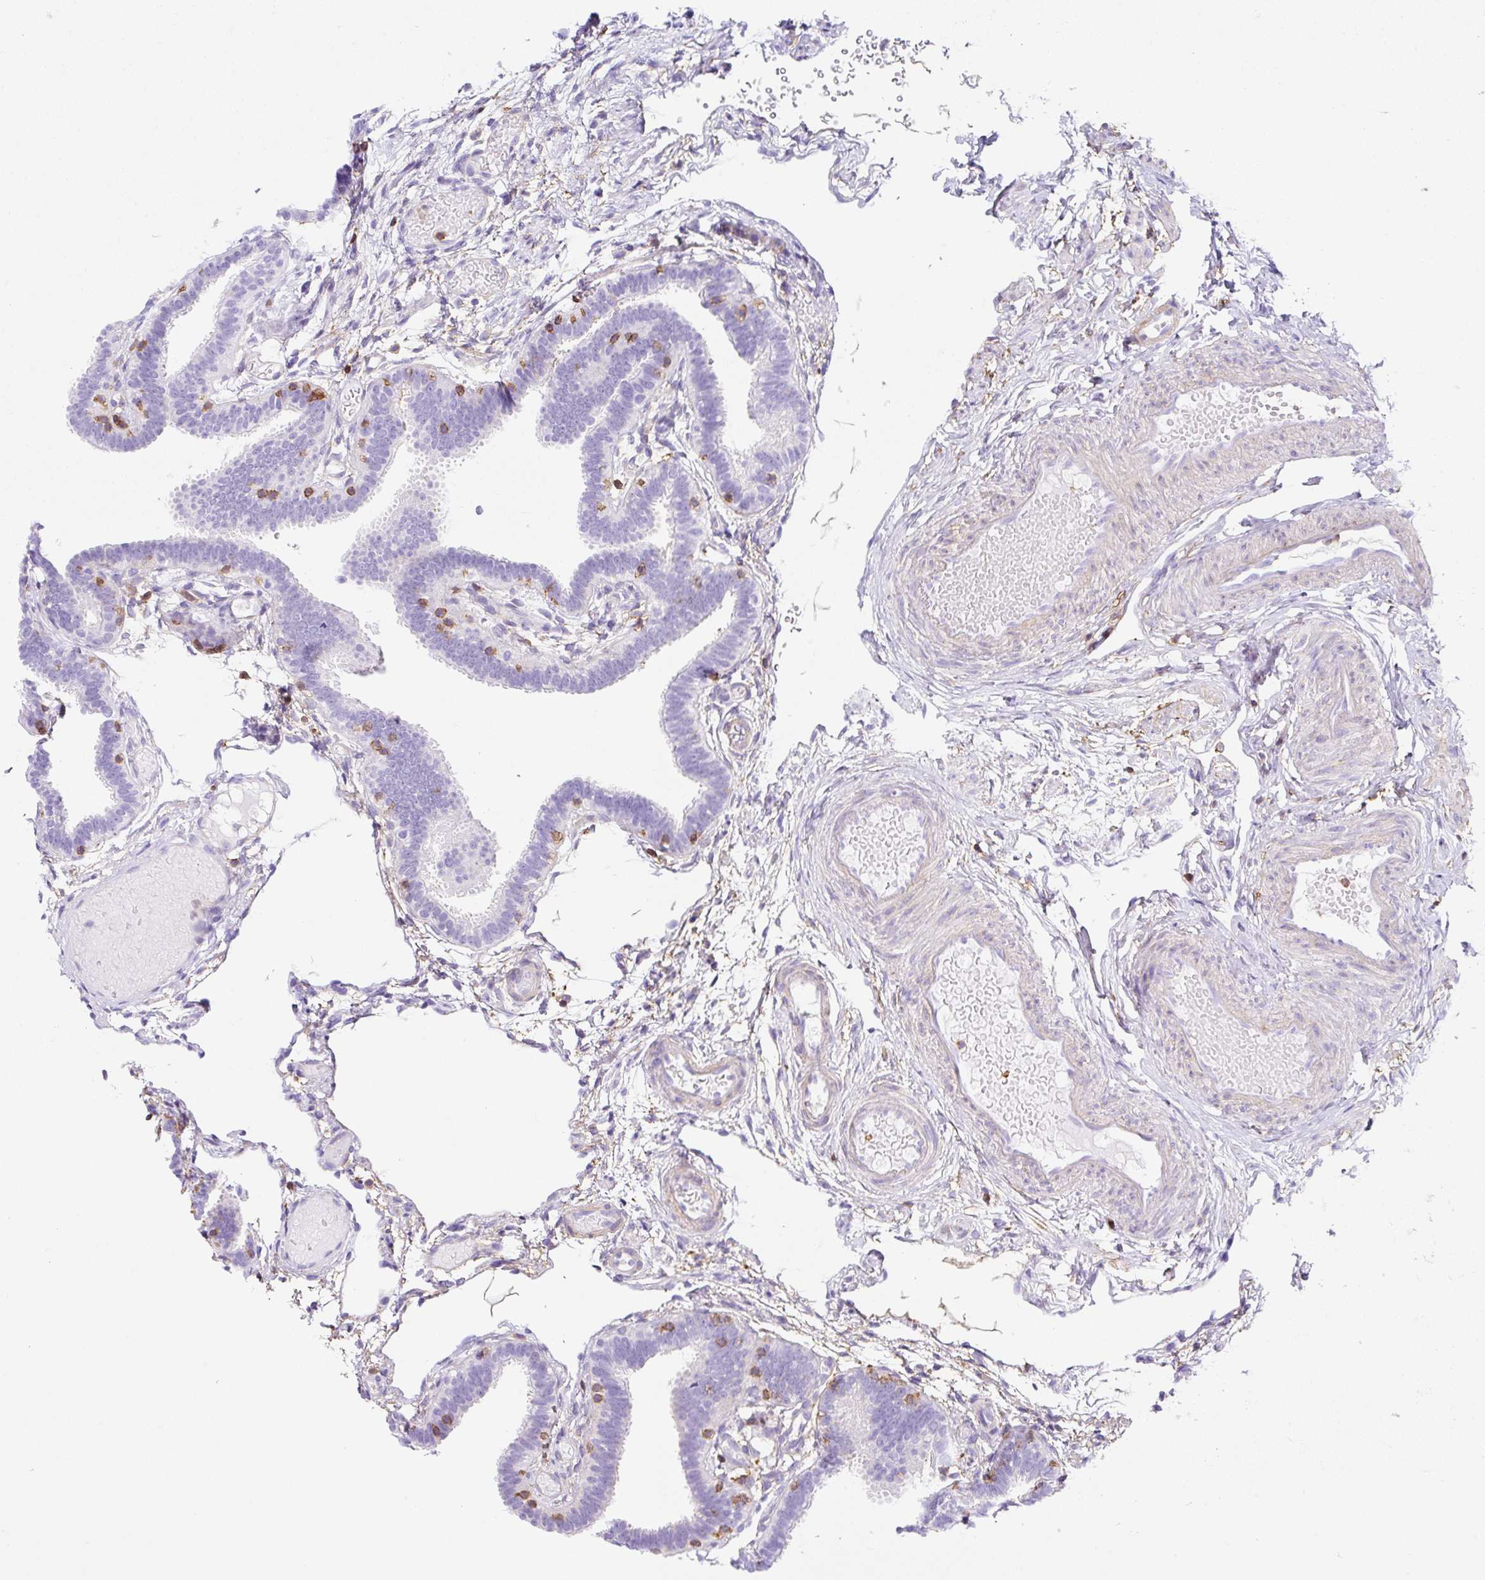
{"staining": {"intensity": "weak", "quantity": "<25%", "location": "cytoplasmic/membranous"}, "tissue": "fallopian tube", "cell_type": "Glandular cells", "image_type": "normal", "snomed": [{"axis": "morphology", "description": "Normal tissue, NOS"}, {"axis": "topography", "description": "Fallopian tube"}], "caption": "An immunohistochemistry photomicrograph of benign fallopian tube is shown. There is no staining in glandular cells of fallopian tube.", "gene": "MTTP", "patient": {"sex": "female", "age": 37}}